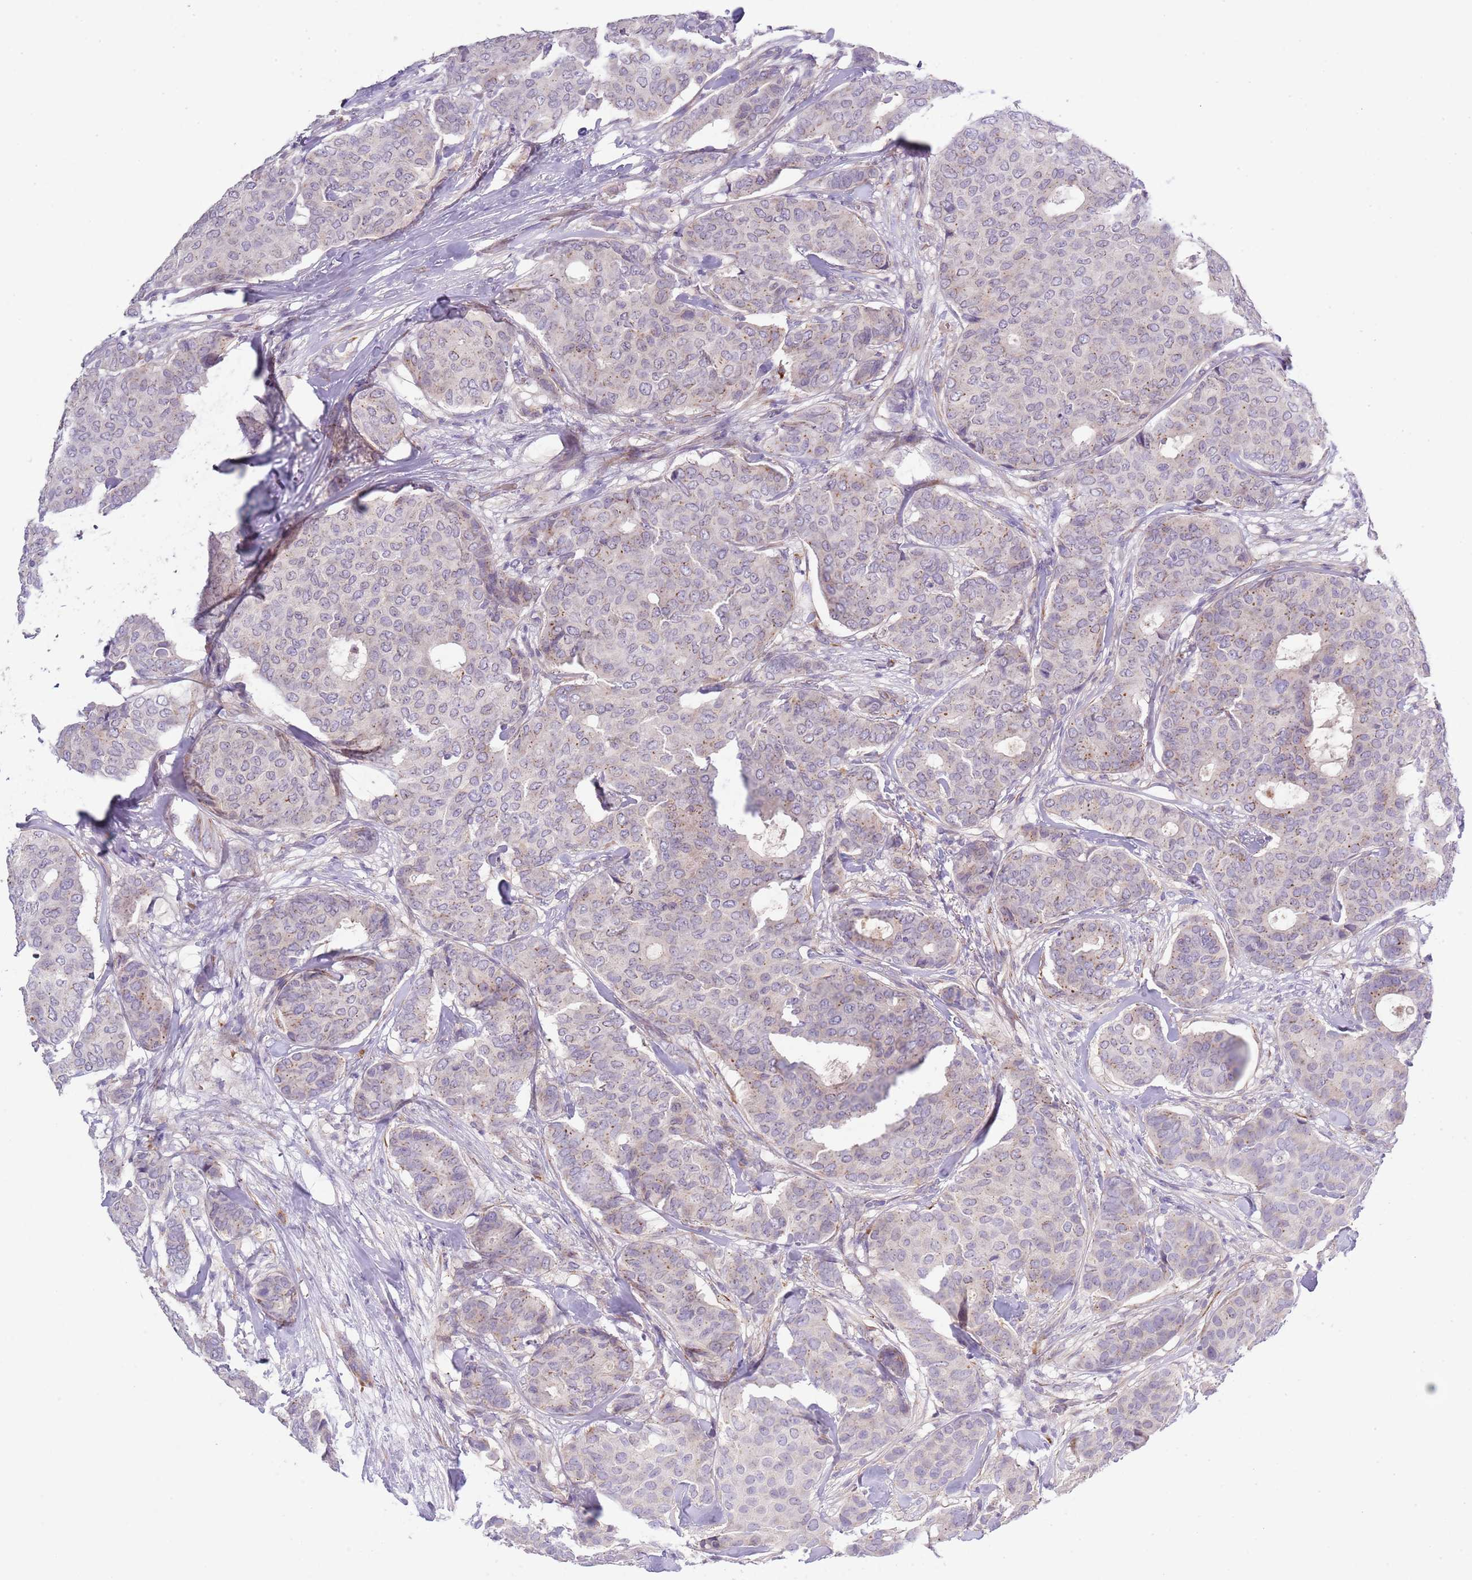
{"staining": {"intensity": "negative", "quantity": "none", "location": "none"}, "tissue": "breast cancer", "cell_type": "Tumor cells", "image_type": "cancer", "snomed": [{"axis": "morphology", "description": "Duct carcinoma"}, {"axis": "topography", "description": "Breast"}], "caption": "Immunohistochemistry (IHC) photomicrograph of breast cancer stained for a protein (brown), which displays no positivity in tumor cells.", "gene": "TINAGL1", "patient": {"sex": "female", "age": 75}}